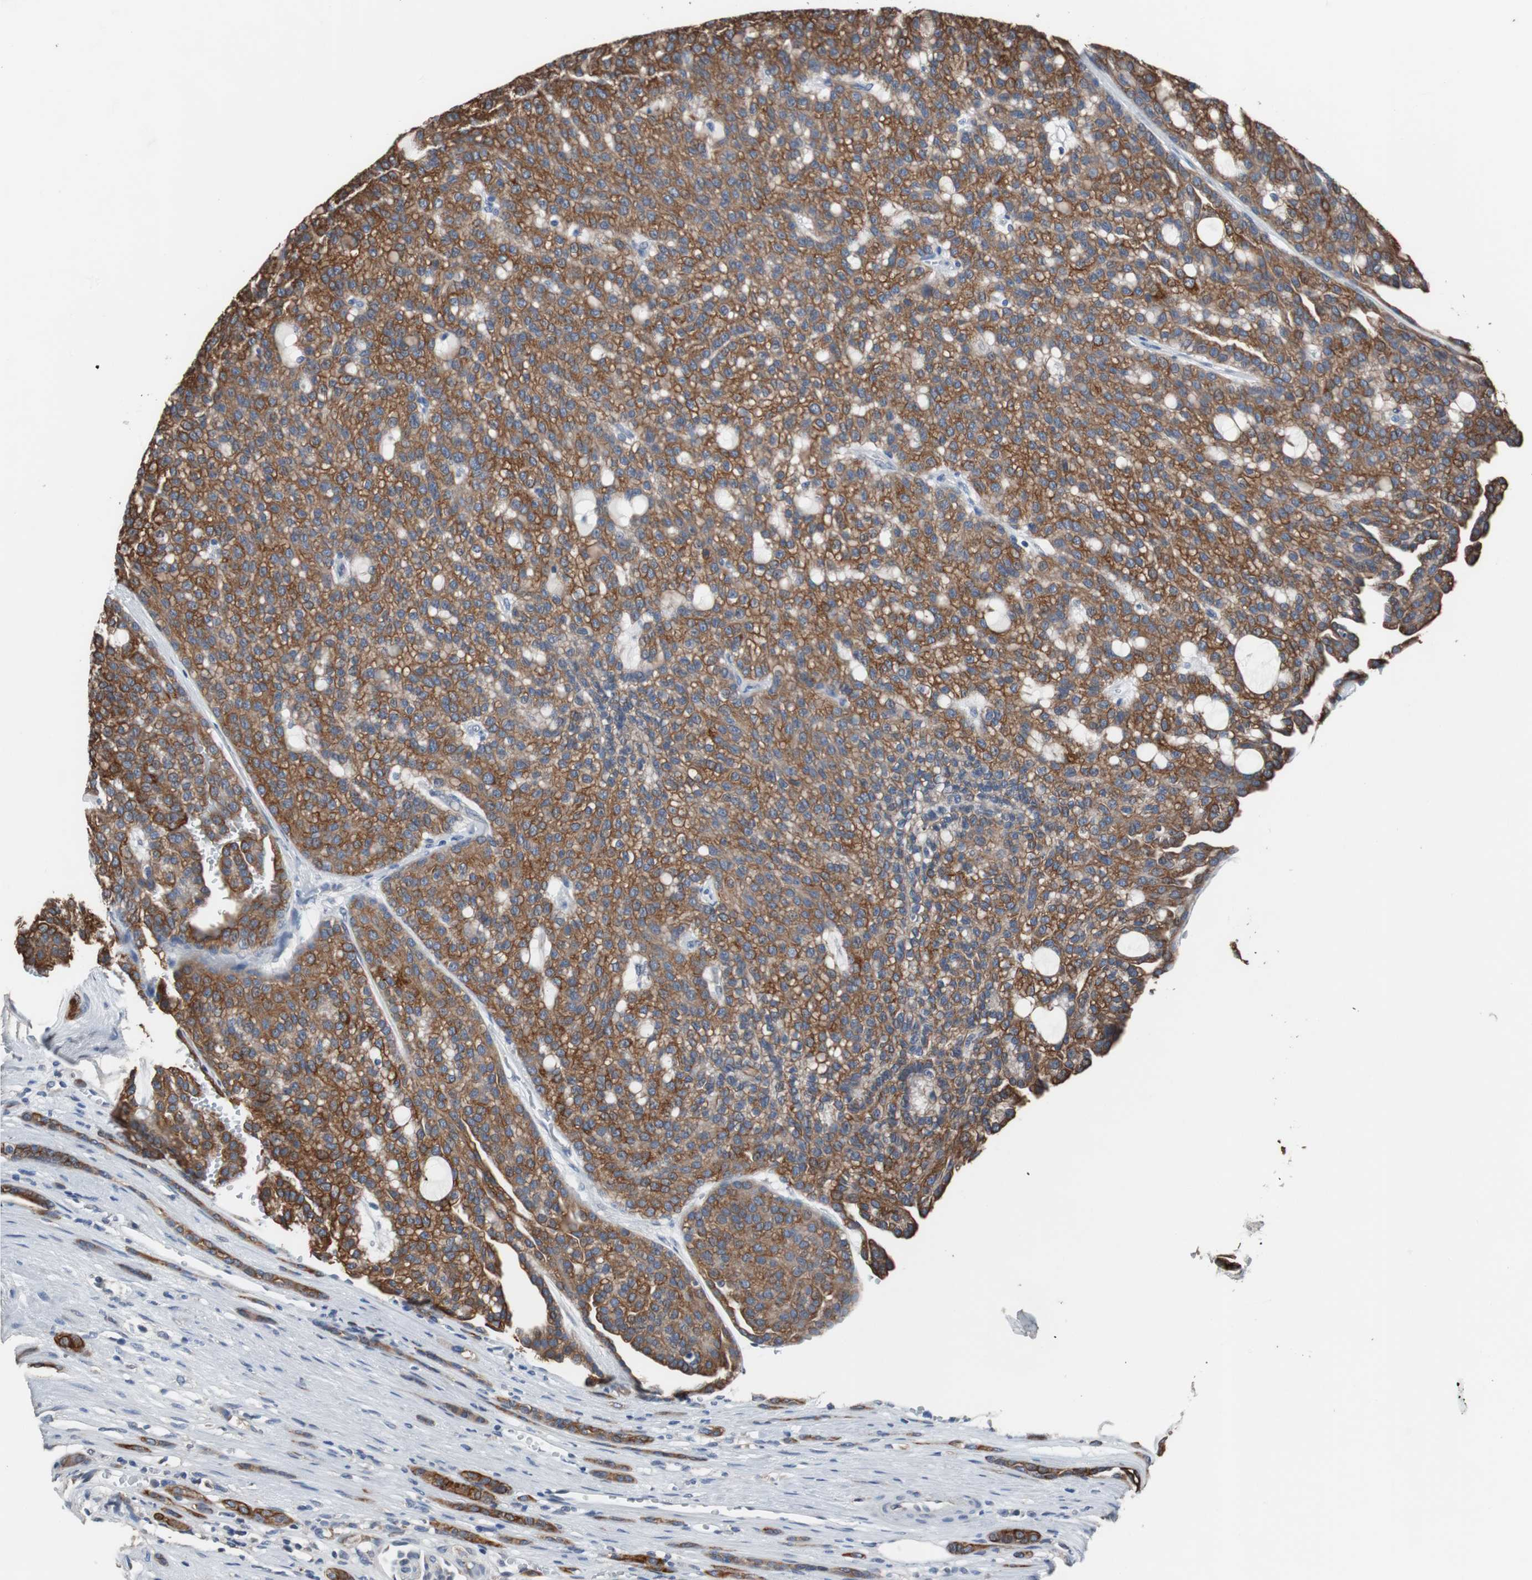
{"staining": {"intensity": "strong", "quantity": ">75%", "location": "cytoplasmic/membranous"}, "tissue": "renal cancer", "cell_type": "Tumor cells", "image_type": "cancer", "snomed": [{"axis": "morphology", "description": "Adenocarcinoma, NOS"}, {"axis": "topography", "description": "Kidney"}], "caption": "This image reveals renal cancer stained with immunohistochemistry to label a protein in brown. The cytoplasmic/membranous of tumor cells show strong positivity for the protein. Nuclei are counter-stained blue.", "gene": "USP10", "patient": {"sex": "male", "age": 63}}